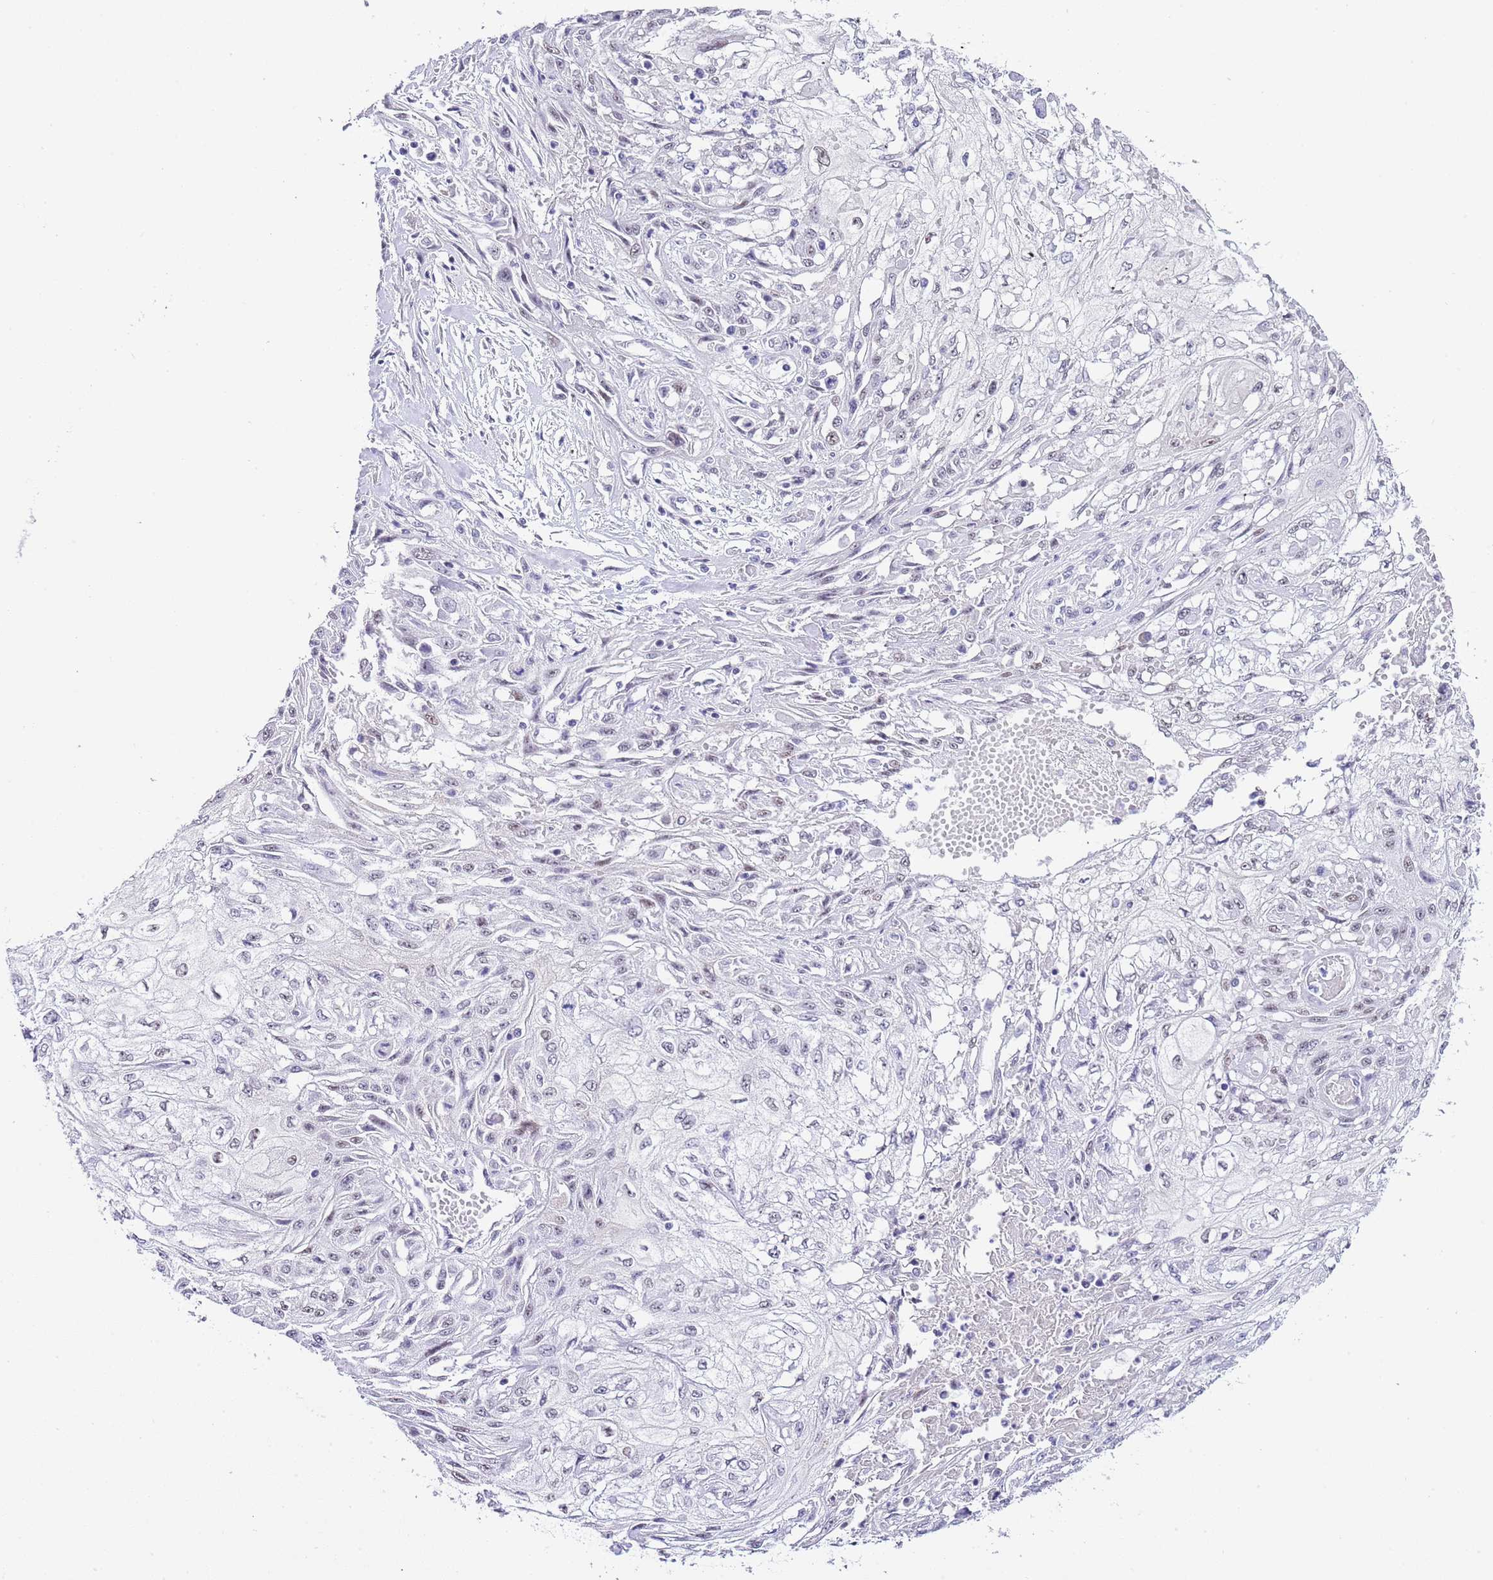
{"staining": {"intensity": "weak", "quantity": "<25%", "location": "nuclear"}, "tissue": "skin cancer", "cell_type": "Tumor cells", "image_type": "cancer", "snomed": [{"axis": "morphology", "description": "Squamous cell carcinoma, NOS"}, {"axis": "morphology", "description": "Squamous cell carcinoma, metastatic, NOS"}, {"axis": "topography", "description": "Skin"}, {"axis": "topography", "description": "Lymph node"}], "caption": "This photomicrograph is of skin cancer (metastatic squamous cell carcinoma) stained with immunohistochemistry (IHC) to label a protein in brown with the nuclei are counter-stained blue. There is no positivity in tumor cells.", "gene": "NOP56", "patient": {"sex": "male", "age": 75}}